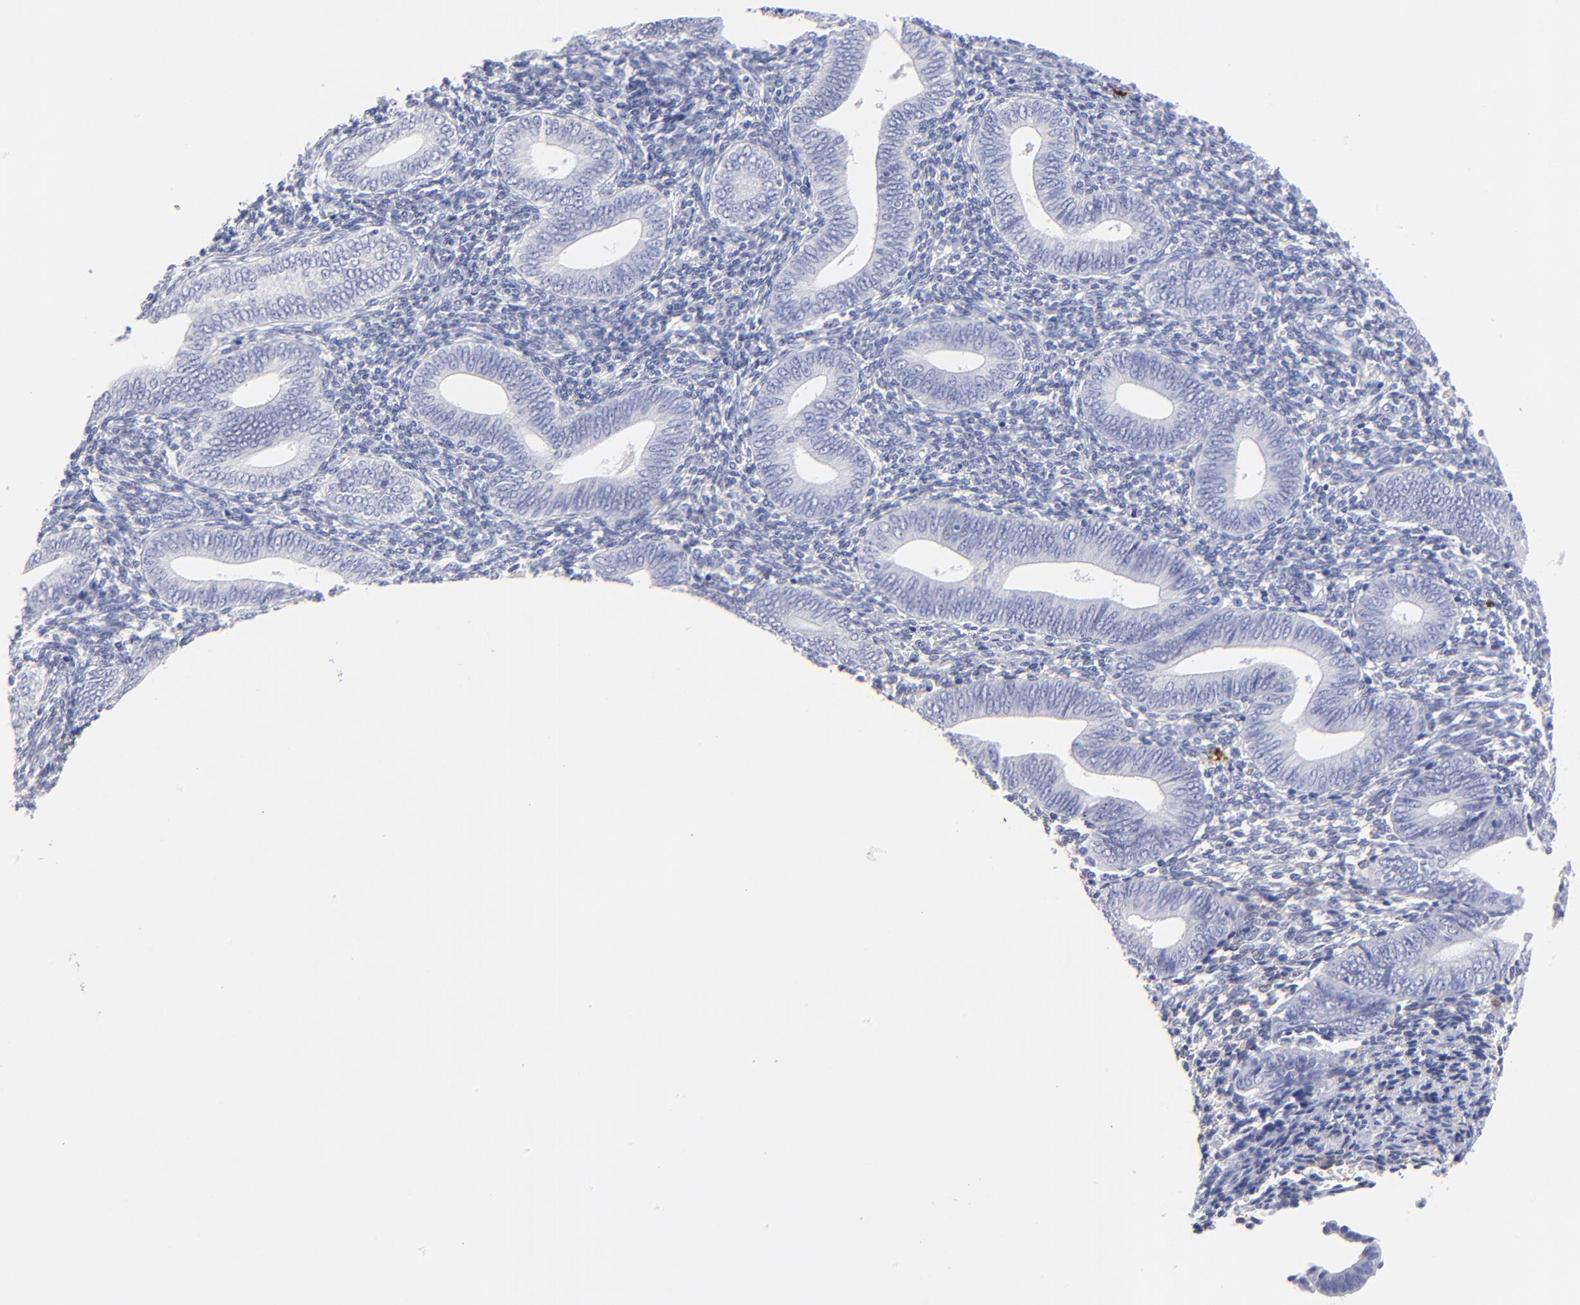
{"staining": {"intensity": "negative", "quantity": "none", "location": "none"}, "tissue": "endometrium", "cell_type": "Cells in endometrial stroma", "image_type": "normal", "snomed": [{"axis": "morphology", "description": "Normal tissue, NOS"}, {"axis": "topography", "description": "Uterus"}, {"axis": "topography", "description": "Endometrium"}], "caption": "Immunohistochemistry of normal endometrium exhibits no expression in cells in endometrial stroma. The staining is performed using DAB brown chromogen with nuclei counter-stained in using hematoxylin.", "gene": "HORMAD2", "patient": {"sex": "female", "age": 33}}